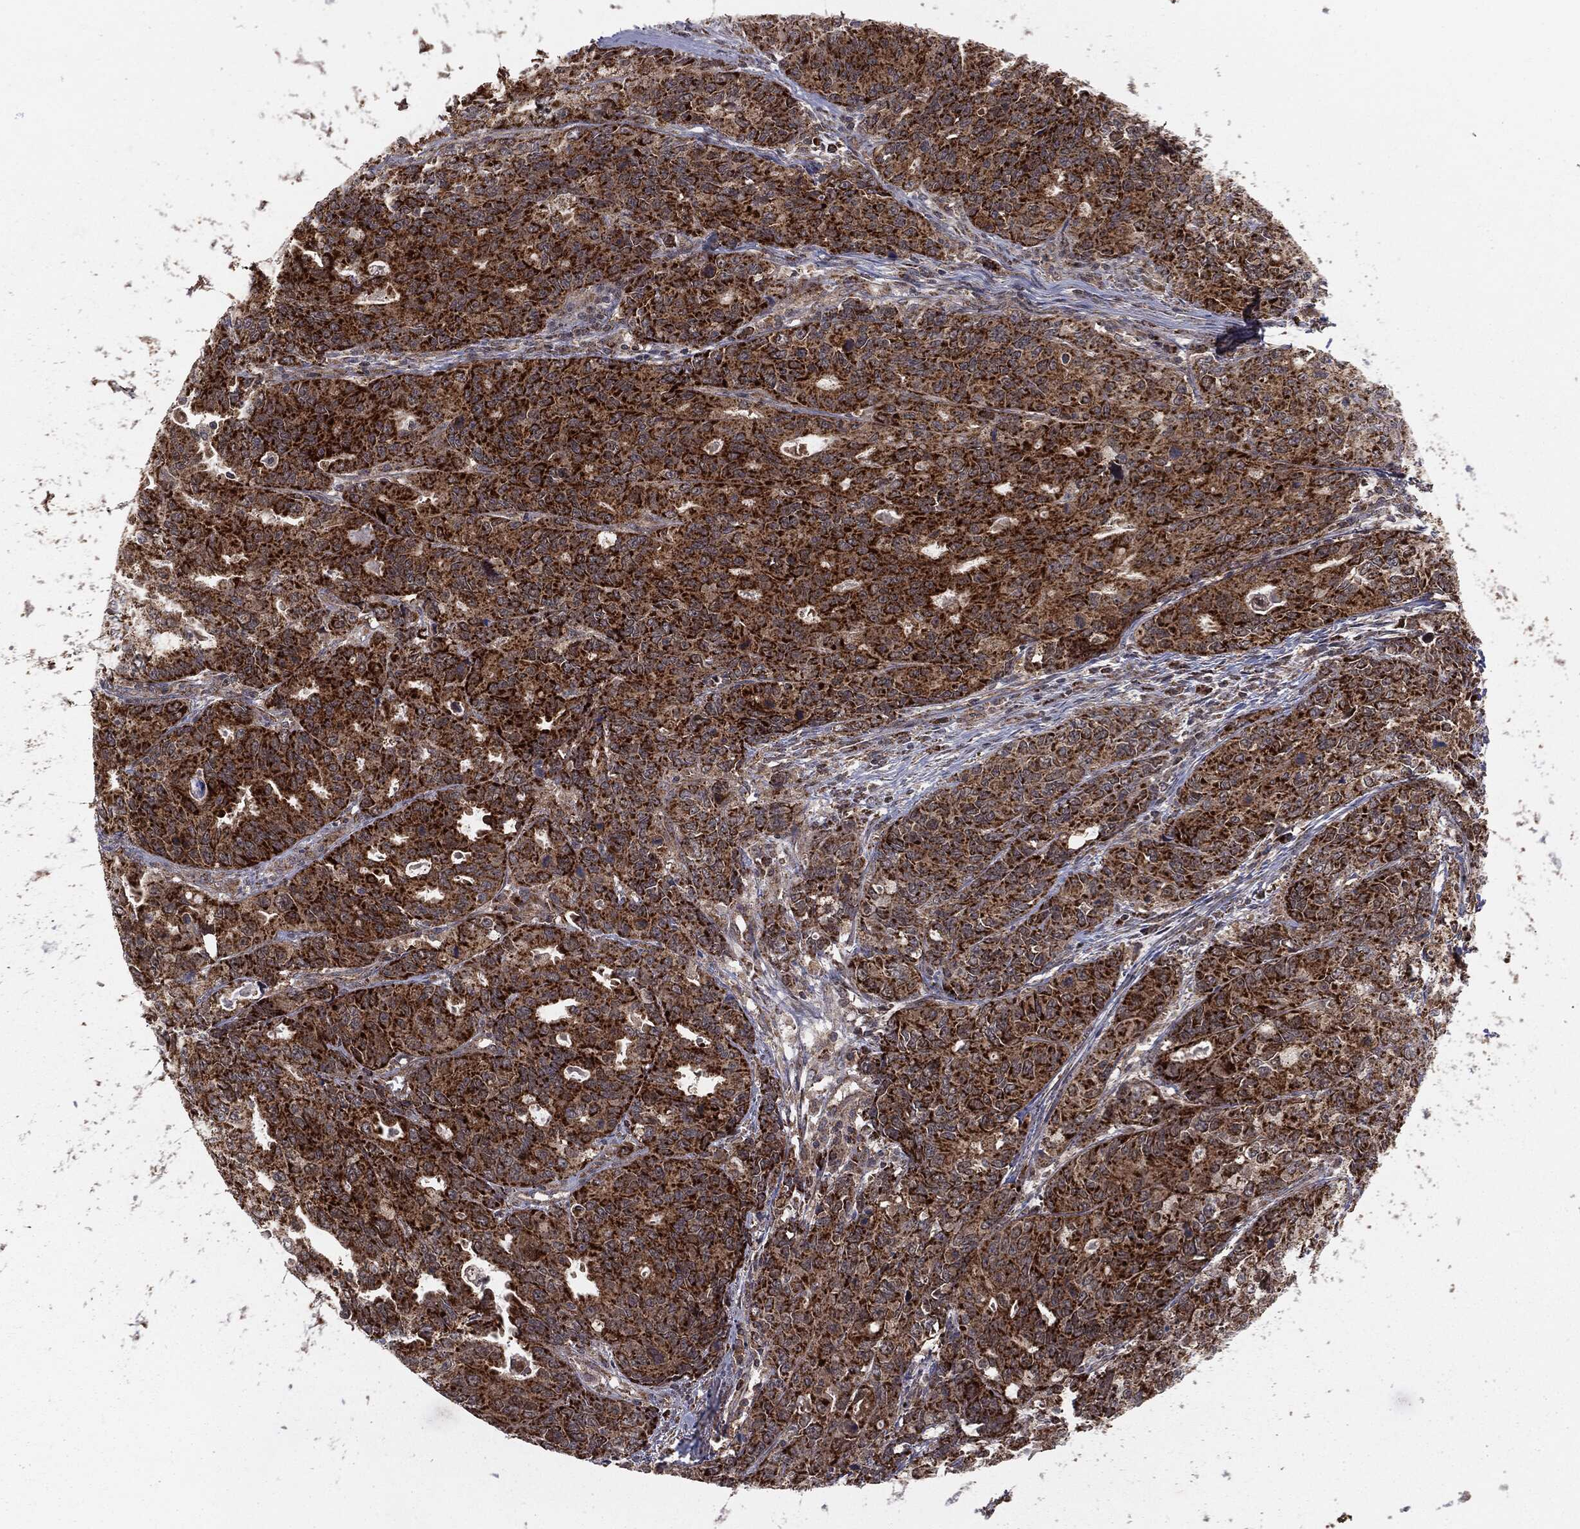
{"staining": {"intensity": "strong", "quantity": ">75%", "location": "cytoplasmic/membranous"}, "tissue": "endometrial cancer", "cell_type": "Tumor cells", "image_type": "cancer", "snomed": [{"axis": "morphology", "description": "Adenocarcinoma, NOS"}, {"axis": "topography", "description": "Uterus"}], "caption": "Strong cytoplasmic/membranous expression for a protein is identified in about >75% of tumor cells of adenocarcinoma (endometrial) using IHC.", "gene": "MTOR", "patient": {"sex": "female", "age": 79}}